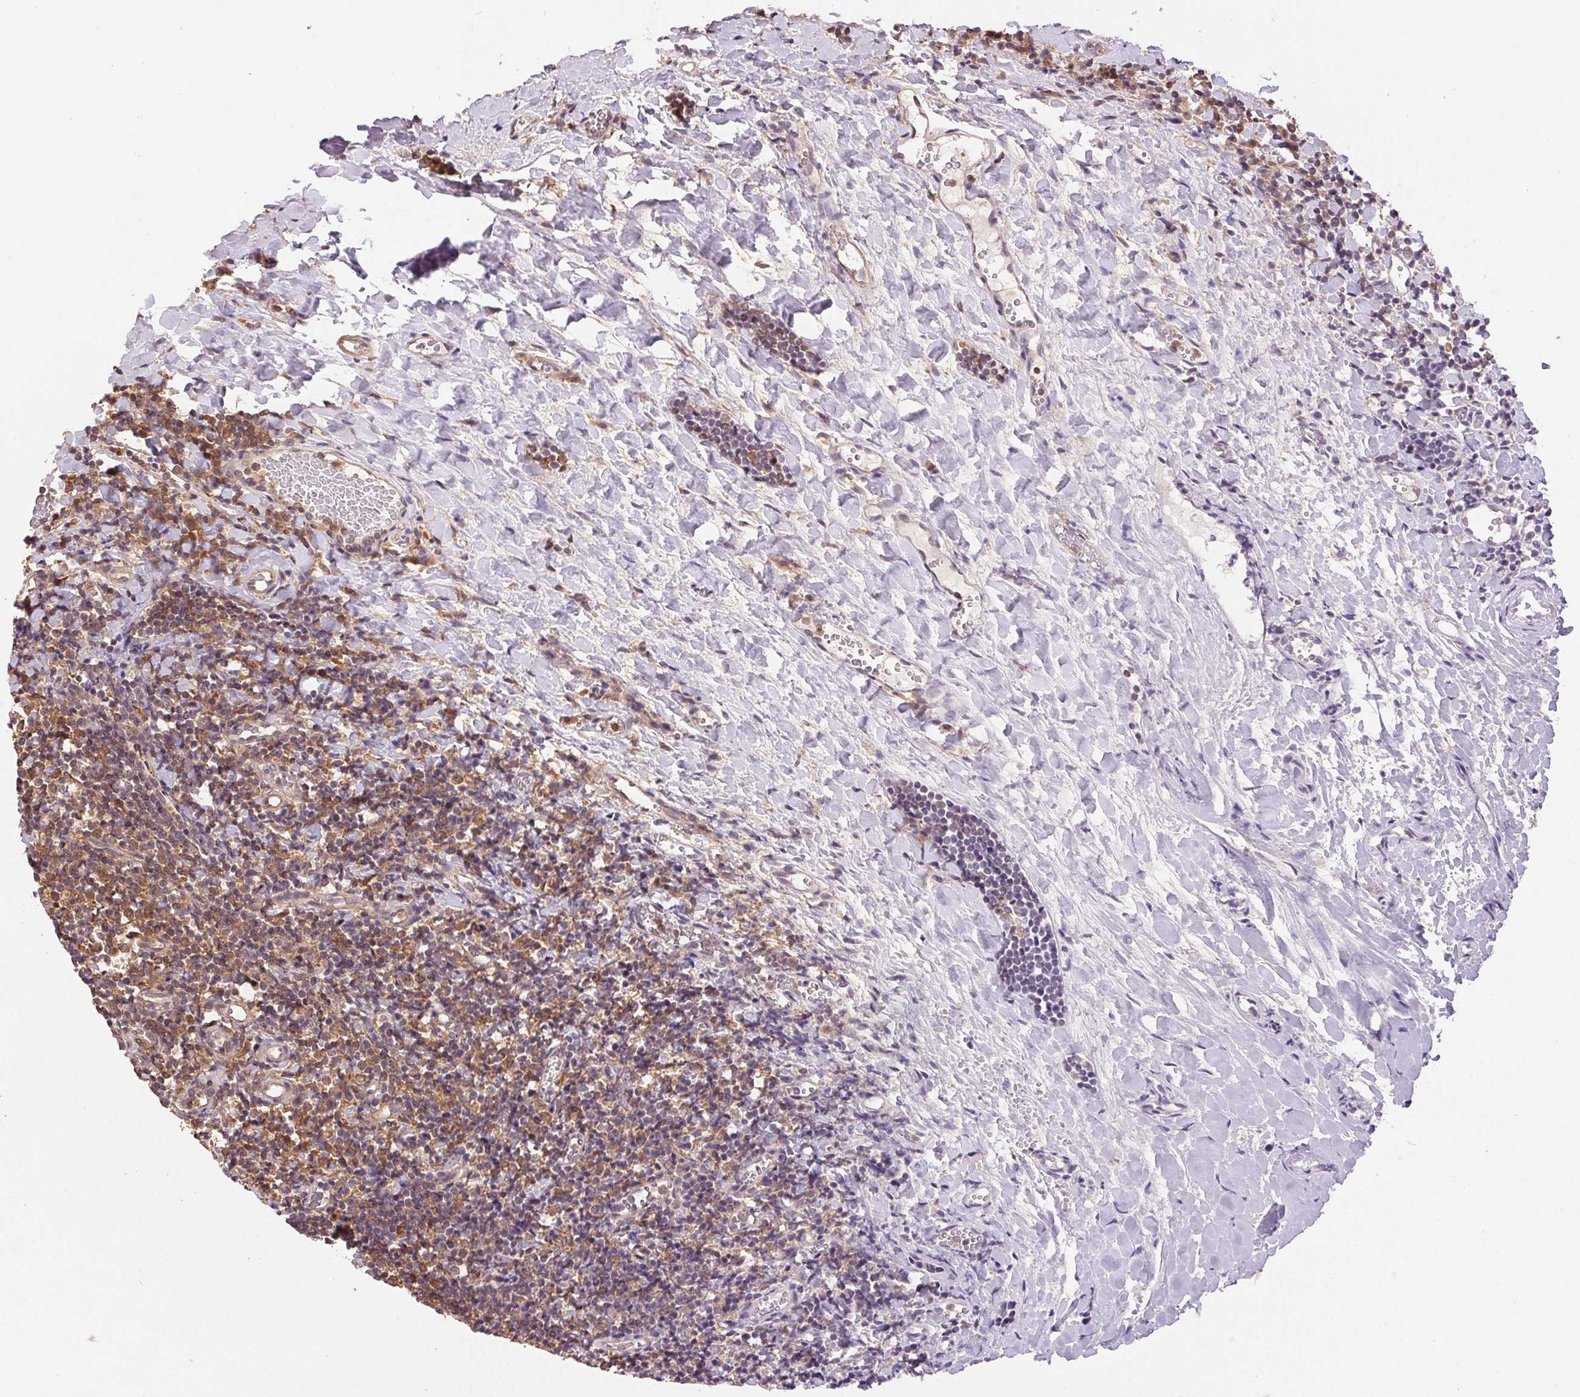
{"staining": {"intensity": "moderate", "quantity": ">75%", "location": "cytoplasmic/membranous"}, "tissue": "tonsil", "cell_type": "Germinal center cells", "image_type": "normal", "snomed": [{"axis": "morphology", "description": "Normal tissue, NOS"}, {"axis": "topography", "description": "Tonsil"}], "caption": "Protein staining shows moderate cytoplasmic/membranous positivity in about >75% of germinal center cells in normal tonsil.", "gene": "GDI1", "patient": {"sex": "female", "age": 10}}